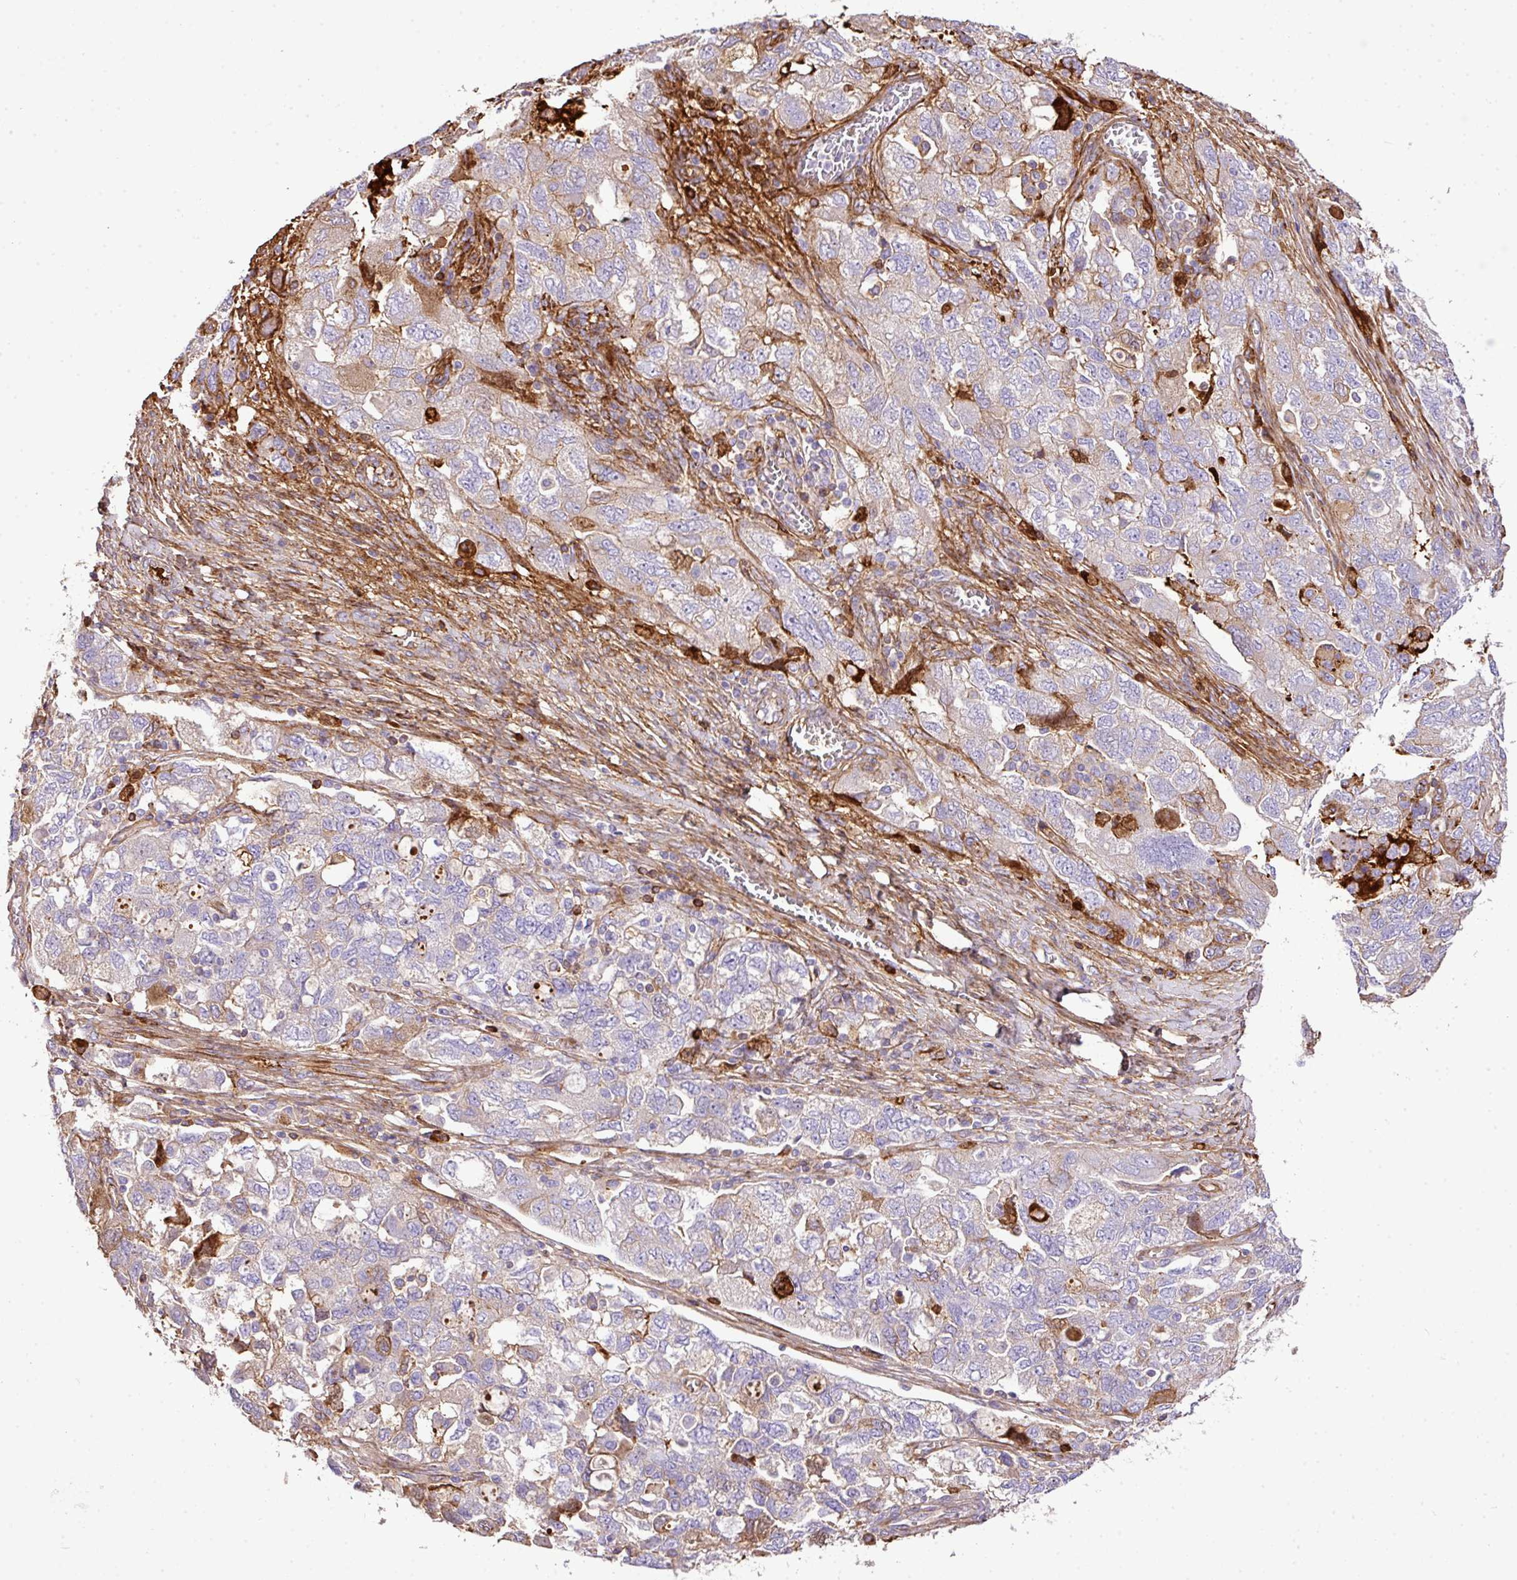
{"staining": {"intensity": "negative", "quantity": "none", "location": "none"}, "tissue": "ovarian cancer", "cell_type": "Tumor cells", "image_type": "cancer", "snomed": [{"axis": "morphology", "description": "Carcinoma, NOS"}, {"axis": "morphology", "description": "Cystadenocarcinoma, serous, NOS"}, {"axis": "topography", "description": "Ovary"}], "caption": "IHC histopathology image of neoplastic tissue: ovarian cancer stained with DAB reveals no significant protein expression in tumor cells.", "gene": "CTXN2", "patient": {"sex": "female", "age": 69}}